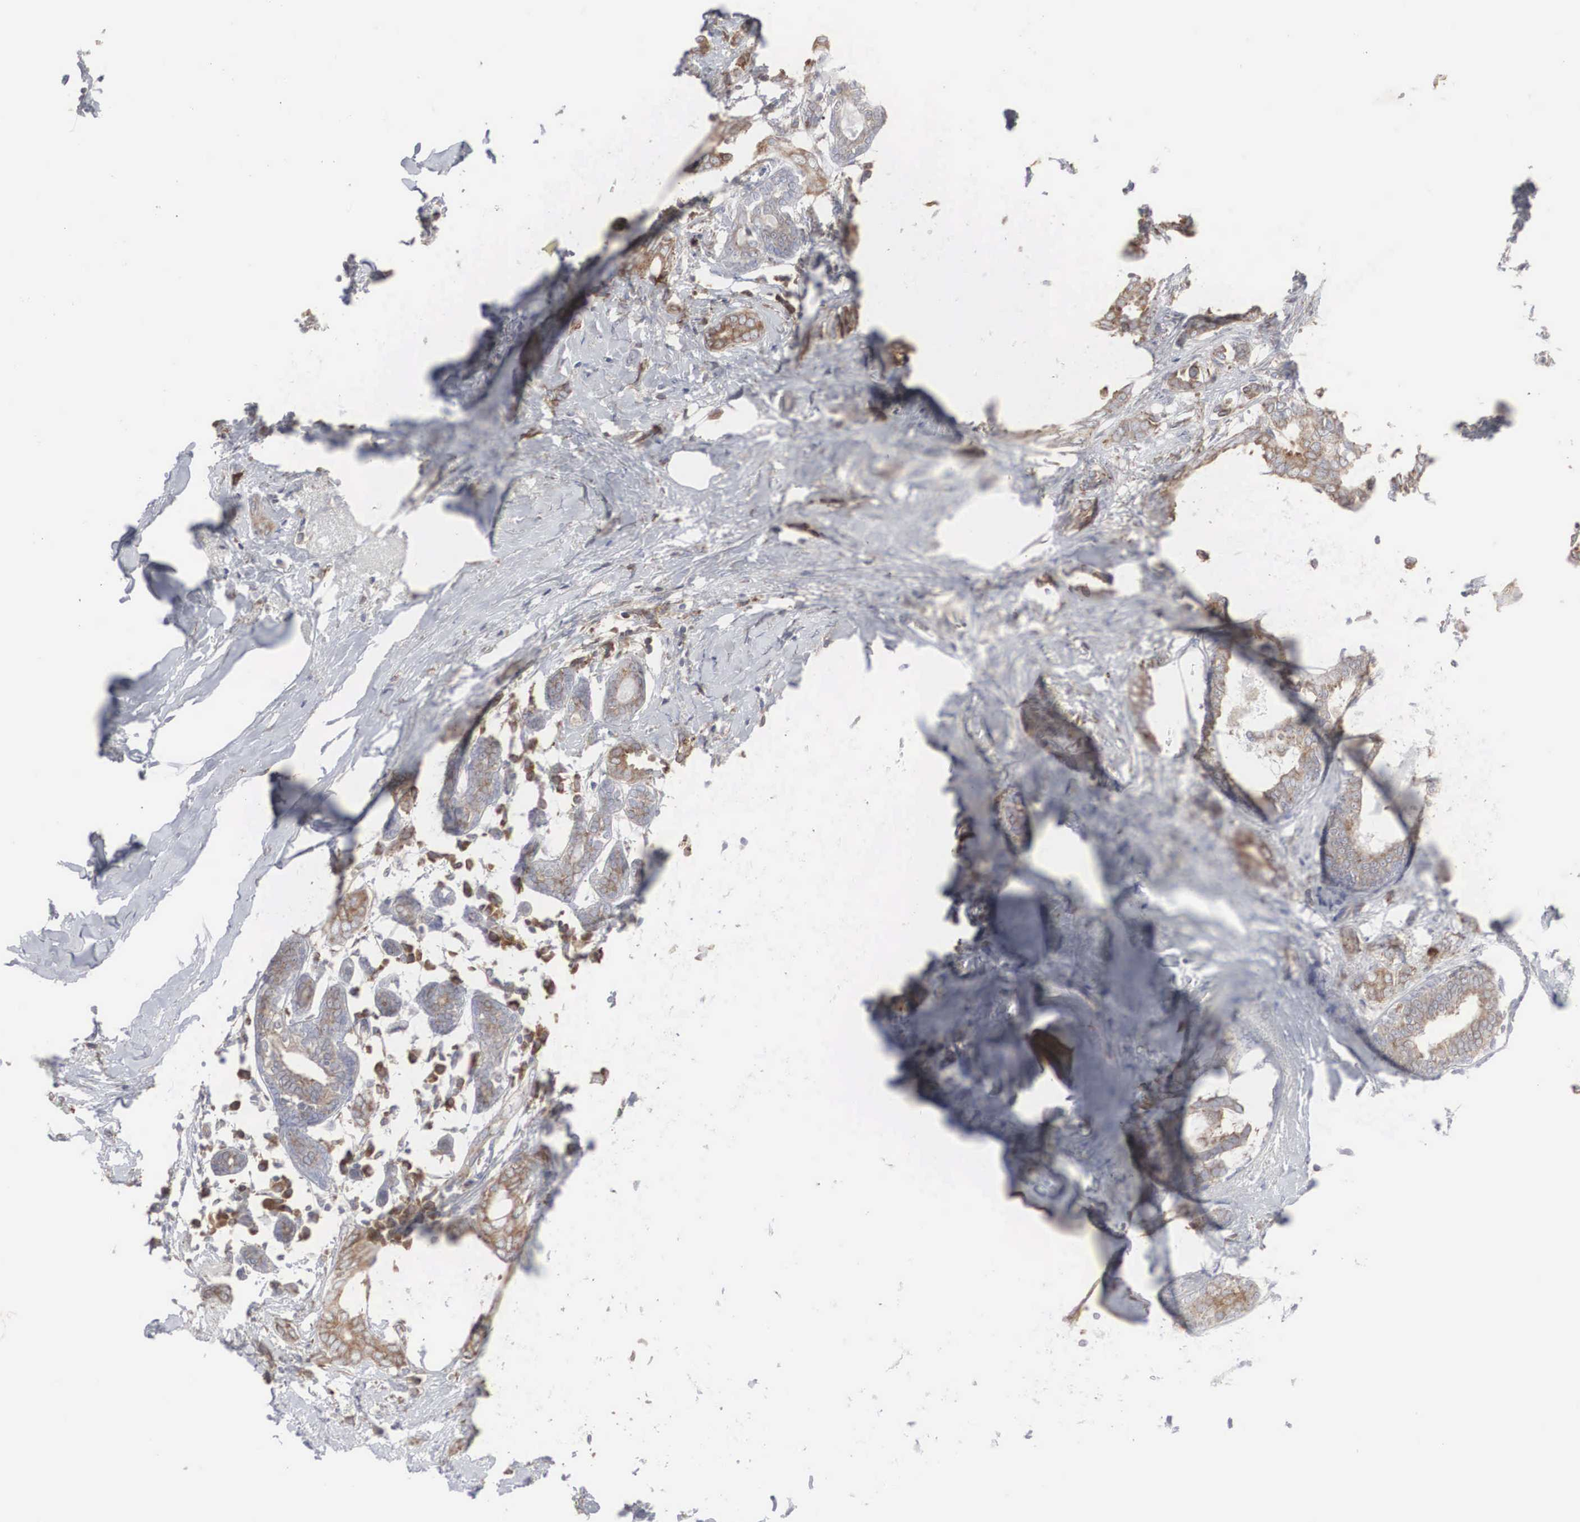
{"staining": {"intensity": "moderate", "quantity": "25%-75%", "location": "cytoplasmic/membranous"}, "tissue": "breast cancer", "cell_type": "Tumor cells", "image_type": "cancer", "snomed": [{"axis": "morphology", "description": "Duct carcinoma"}, {"axis": "topography", "description": "Breast"}], "caption": "A high-resolution micrograph shows immunohistochemistry staining of intraductal carcinoma (breast), which reveals moderate cytoplasmic/membranous staining in approximately 25%-75% of tumor cells. (DAB = brown stain, brightfield microscopy at high magnification).", "gene": "MIA2", "patient": {"sex": "female", "age": 50}}